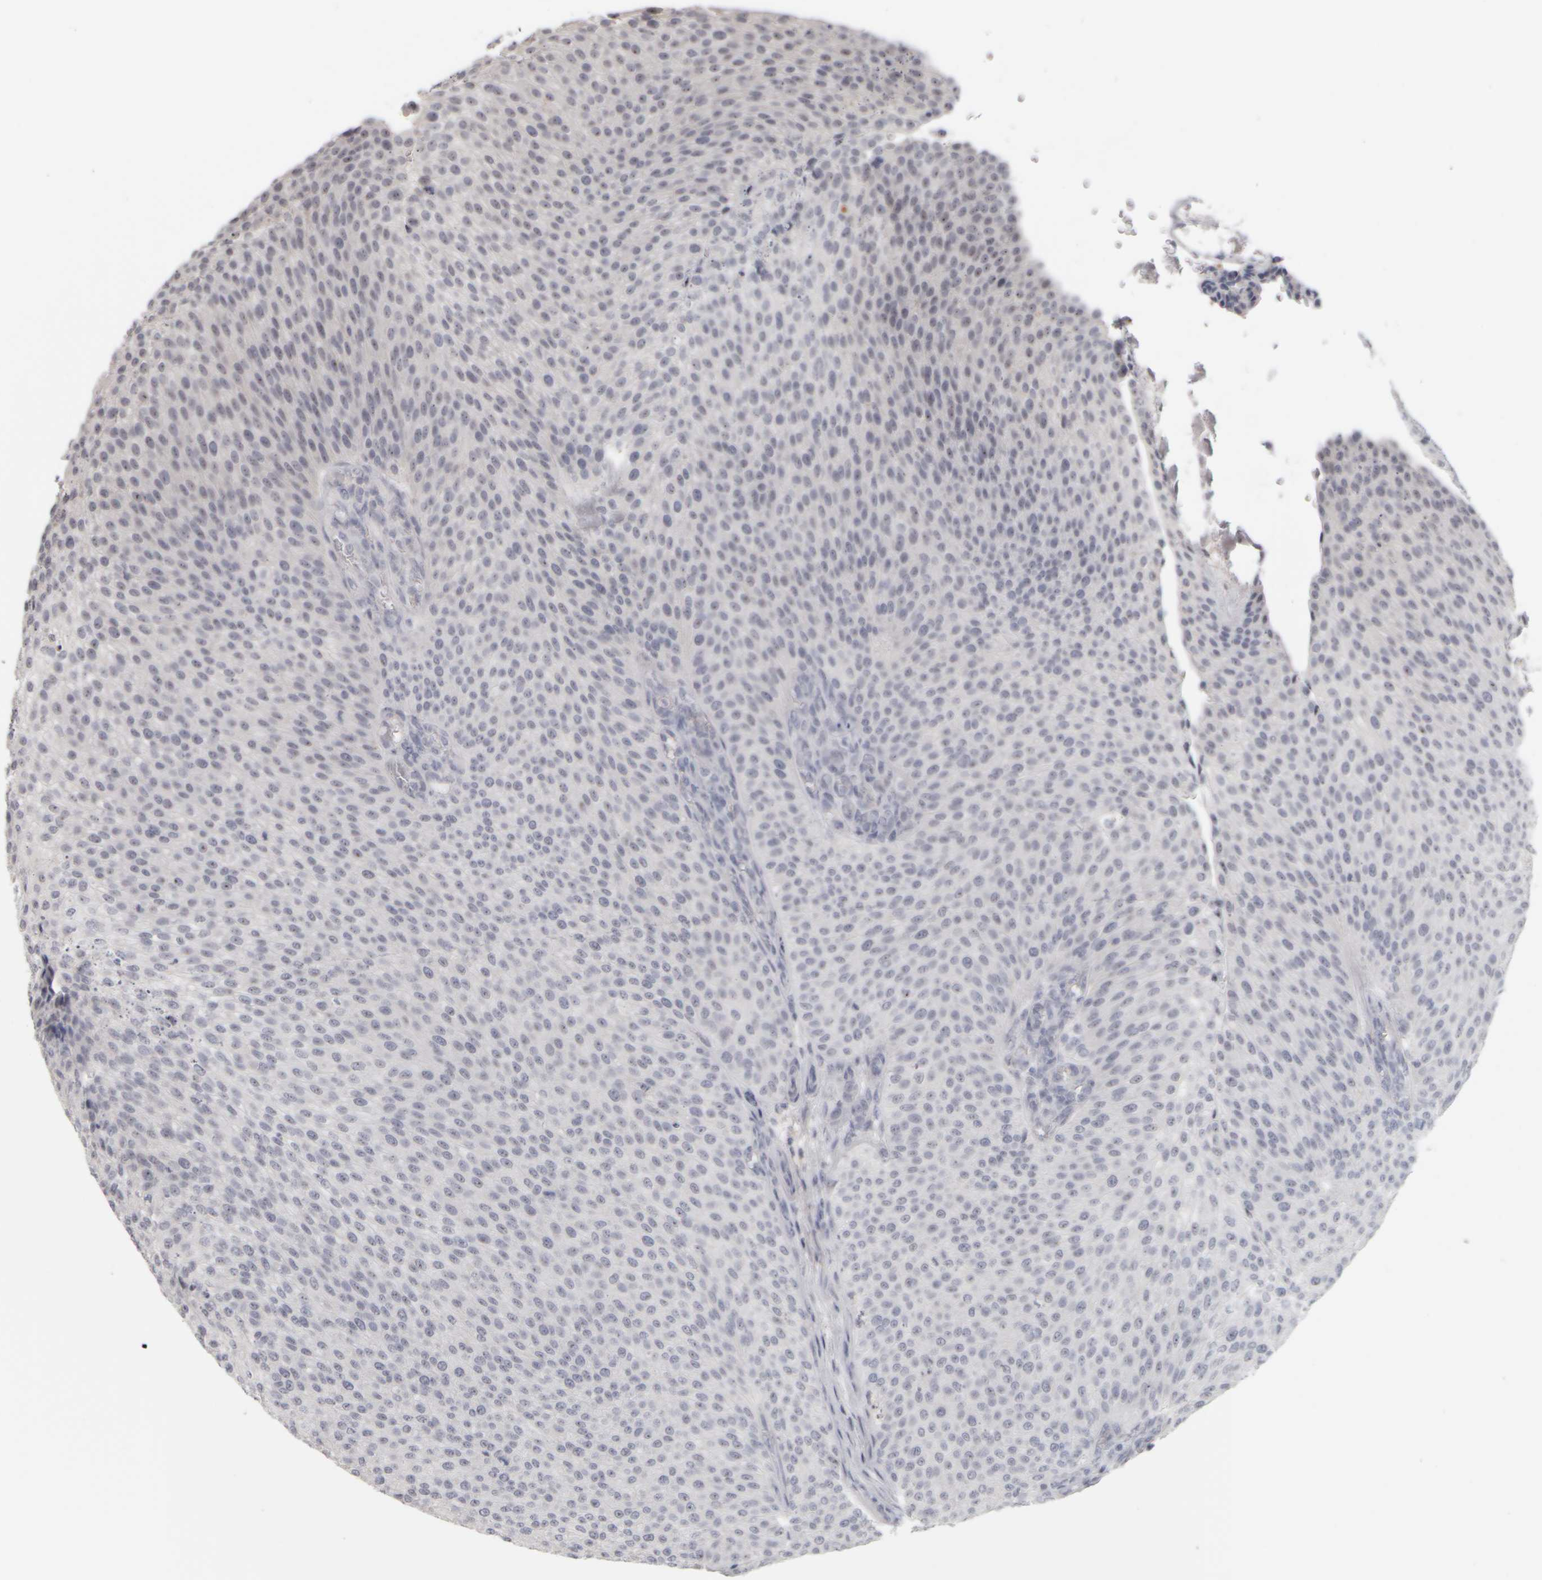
{"staining": {"intensity": "weak", "quantity": "25%-75%", "location": "nuclear"}, "tissue": "urothelial cancer", "cell_type": "Tumor cells", "image_type": "cancer", "snomed": [{"axis": "morphology", "description": "Urothelial carcinoma, Low grade"}, {"axis": "topography", "description": "Smooth muscle"}, {"axis": "topography", "description": "Urinary bladder"}], "caption": "There is low levels of weak nuclear expression in tumor cells of urothelial cancer, as demonstrated by immunohistochemical staining (brown color).", "gene": "DCXR", "patient": {"sex": "male", "age": 60}}